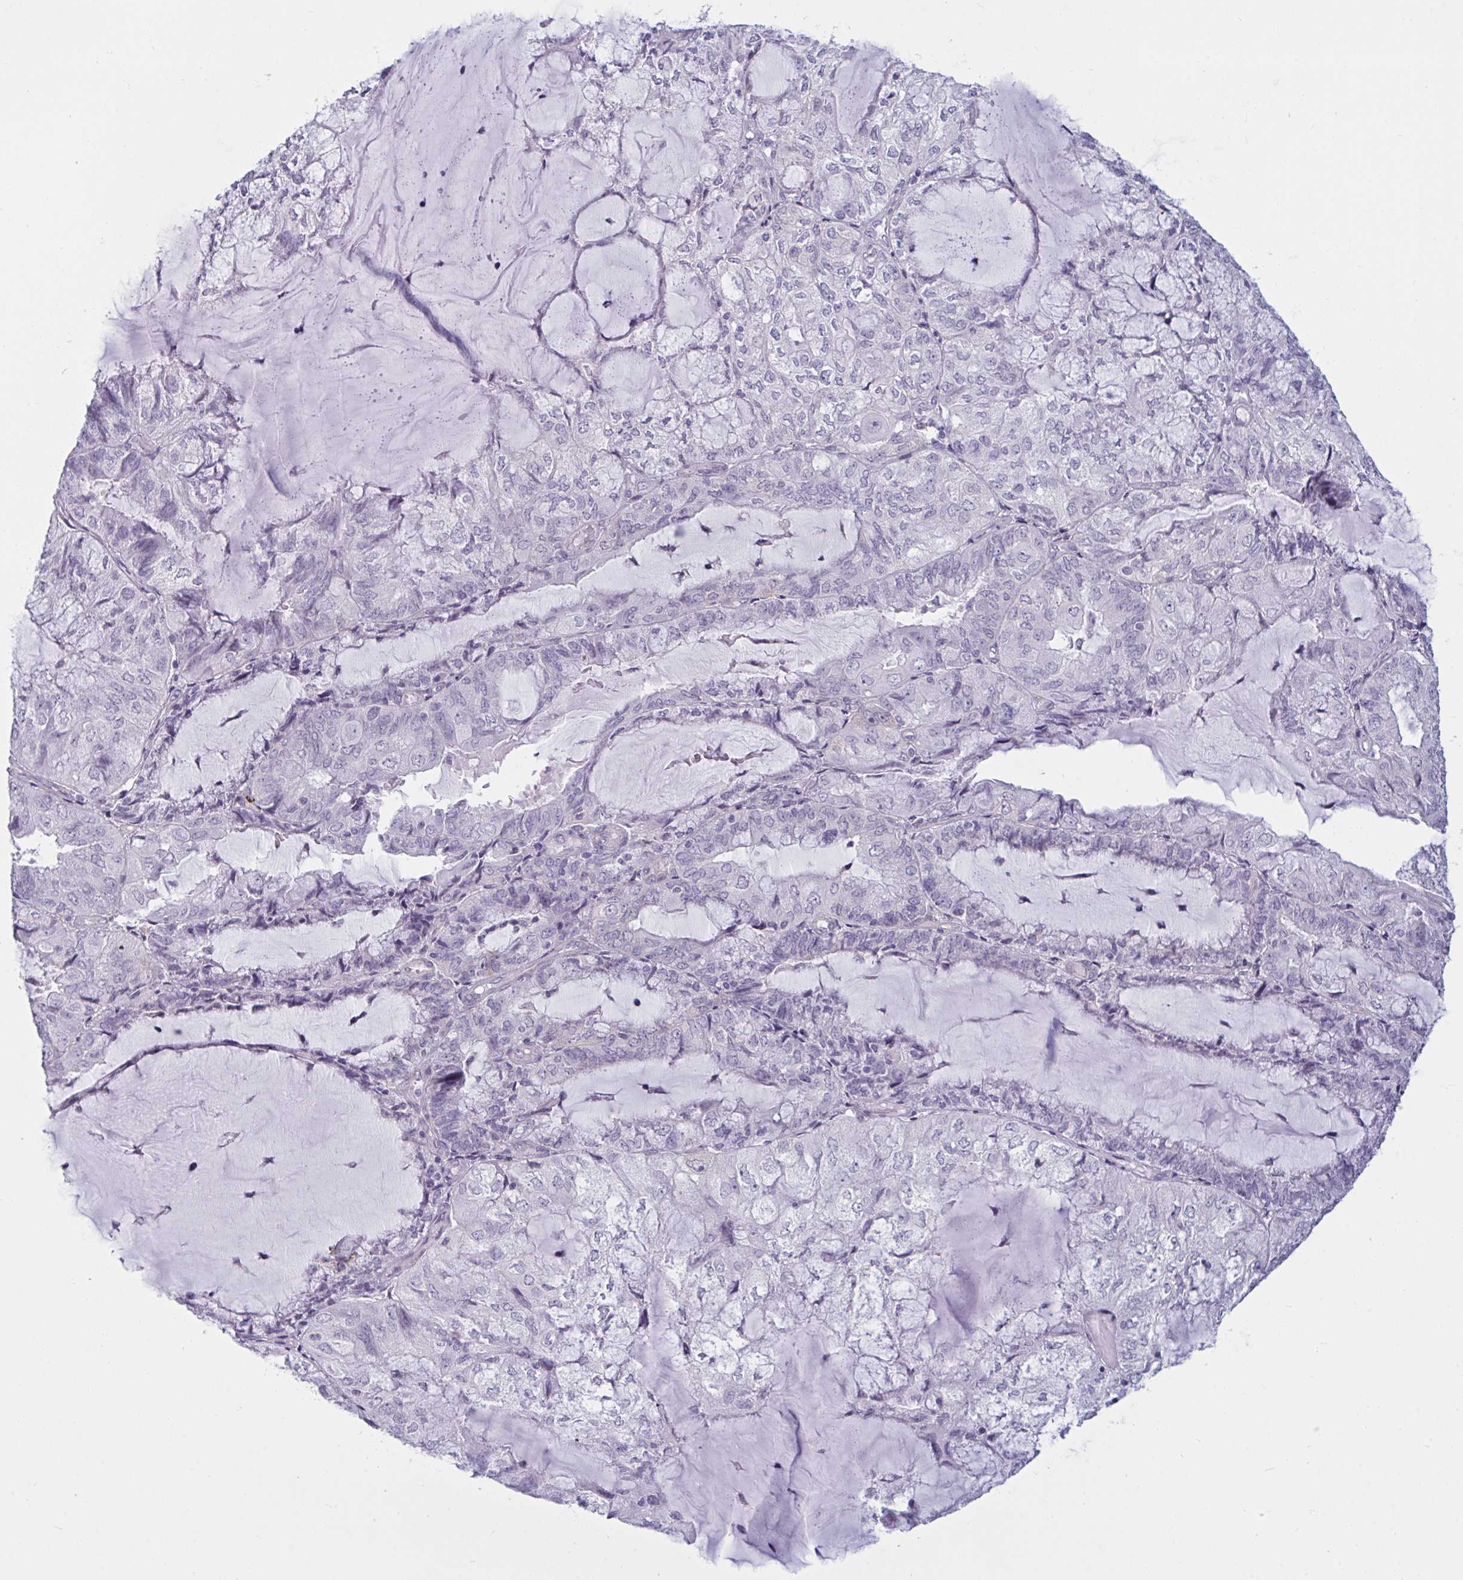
{"staining": {"intensity": "negative", "quantity": "none", "location": "none"}, "tissue": "endometrial cancer", "cell_type": "Tumor cells", "image_type": "cancer", "snomed": [{"axis": "morphology", "description": "Adenocarcinoma, NOS"}, {"axis": "topography", "description": "Endometrium"}], "caption": "High magnification brightfield microscopy of adenocarcinoma (endometrial) stained with DAB (brown) and counterstained with hematoxylin (blue): tumor cells show no significant expression.", "gene": "TBC1D4", "patient": {"sex": "female", "age": 81}}